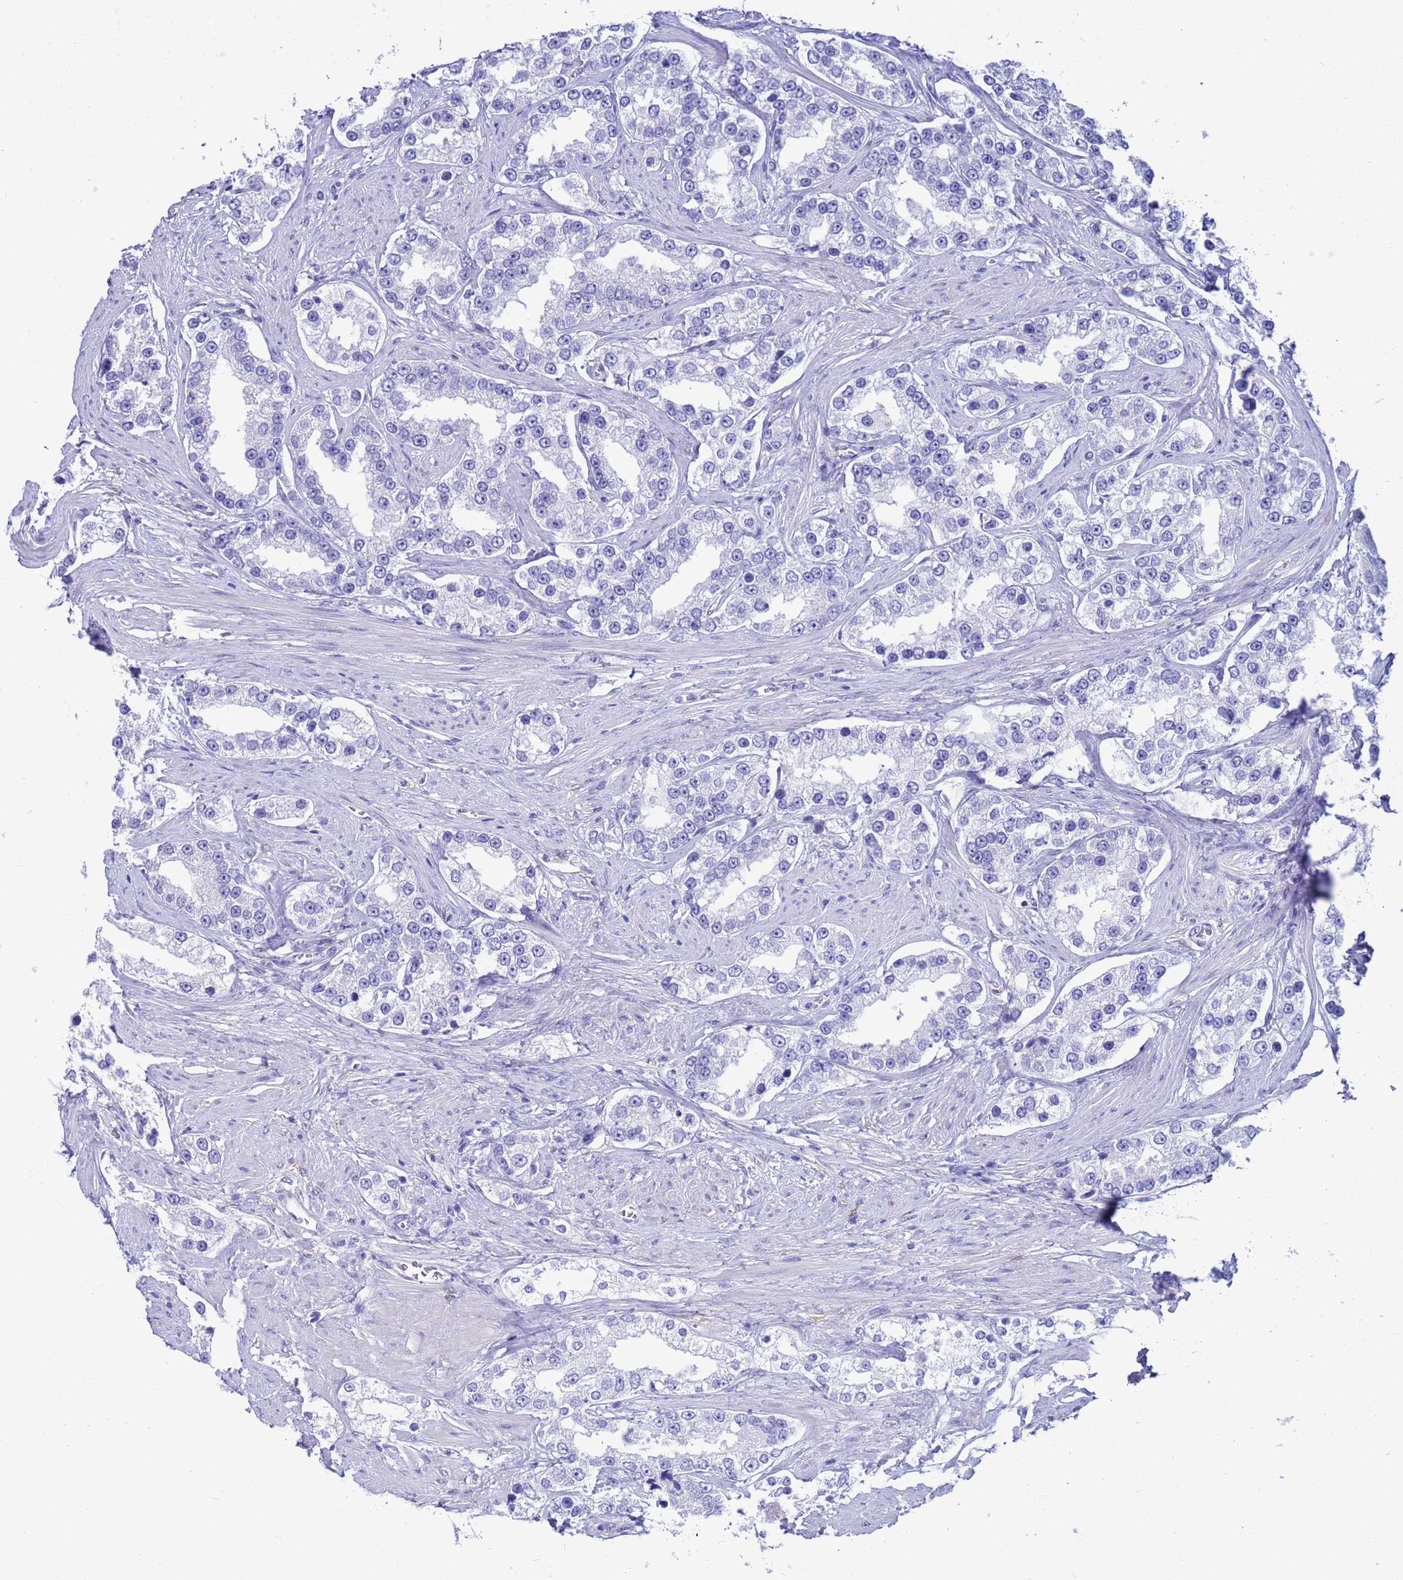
{"staining": {"intensity": "negative", "quantity": "none", "location": "none"}, "tissue": "prostate cancer", "cell_type": "Tumor cells", "image_type": "cancer", "snomed": [{"axis": "morphology", "description": "Normal tissue, NOS"}, {"axis": "morphology", "description": "Adenocarcinoma, High grade"}, {"axis": "topography", "description": "Prostate"}], "caption": "Prostate high-grade adenocarcinoma stained for a protein using immunohistochemistry (IHC) reveals no staining tumor cells.", "gene": "AKR1C2", "patient": {"sex": "male", "age": 83}}